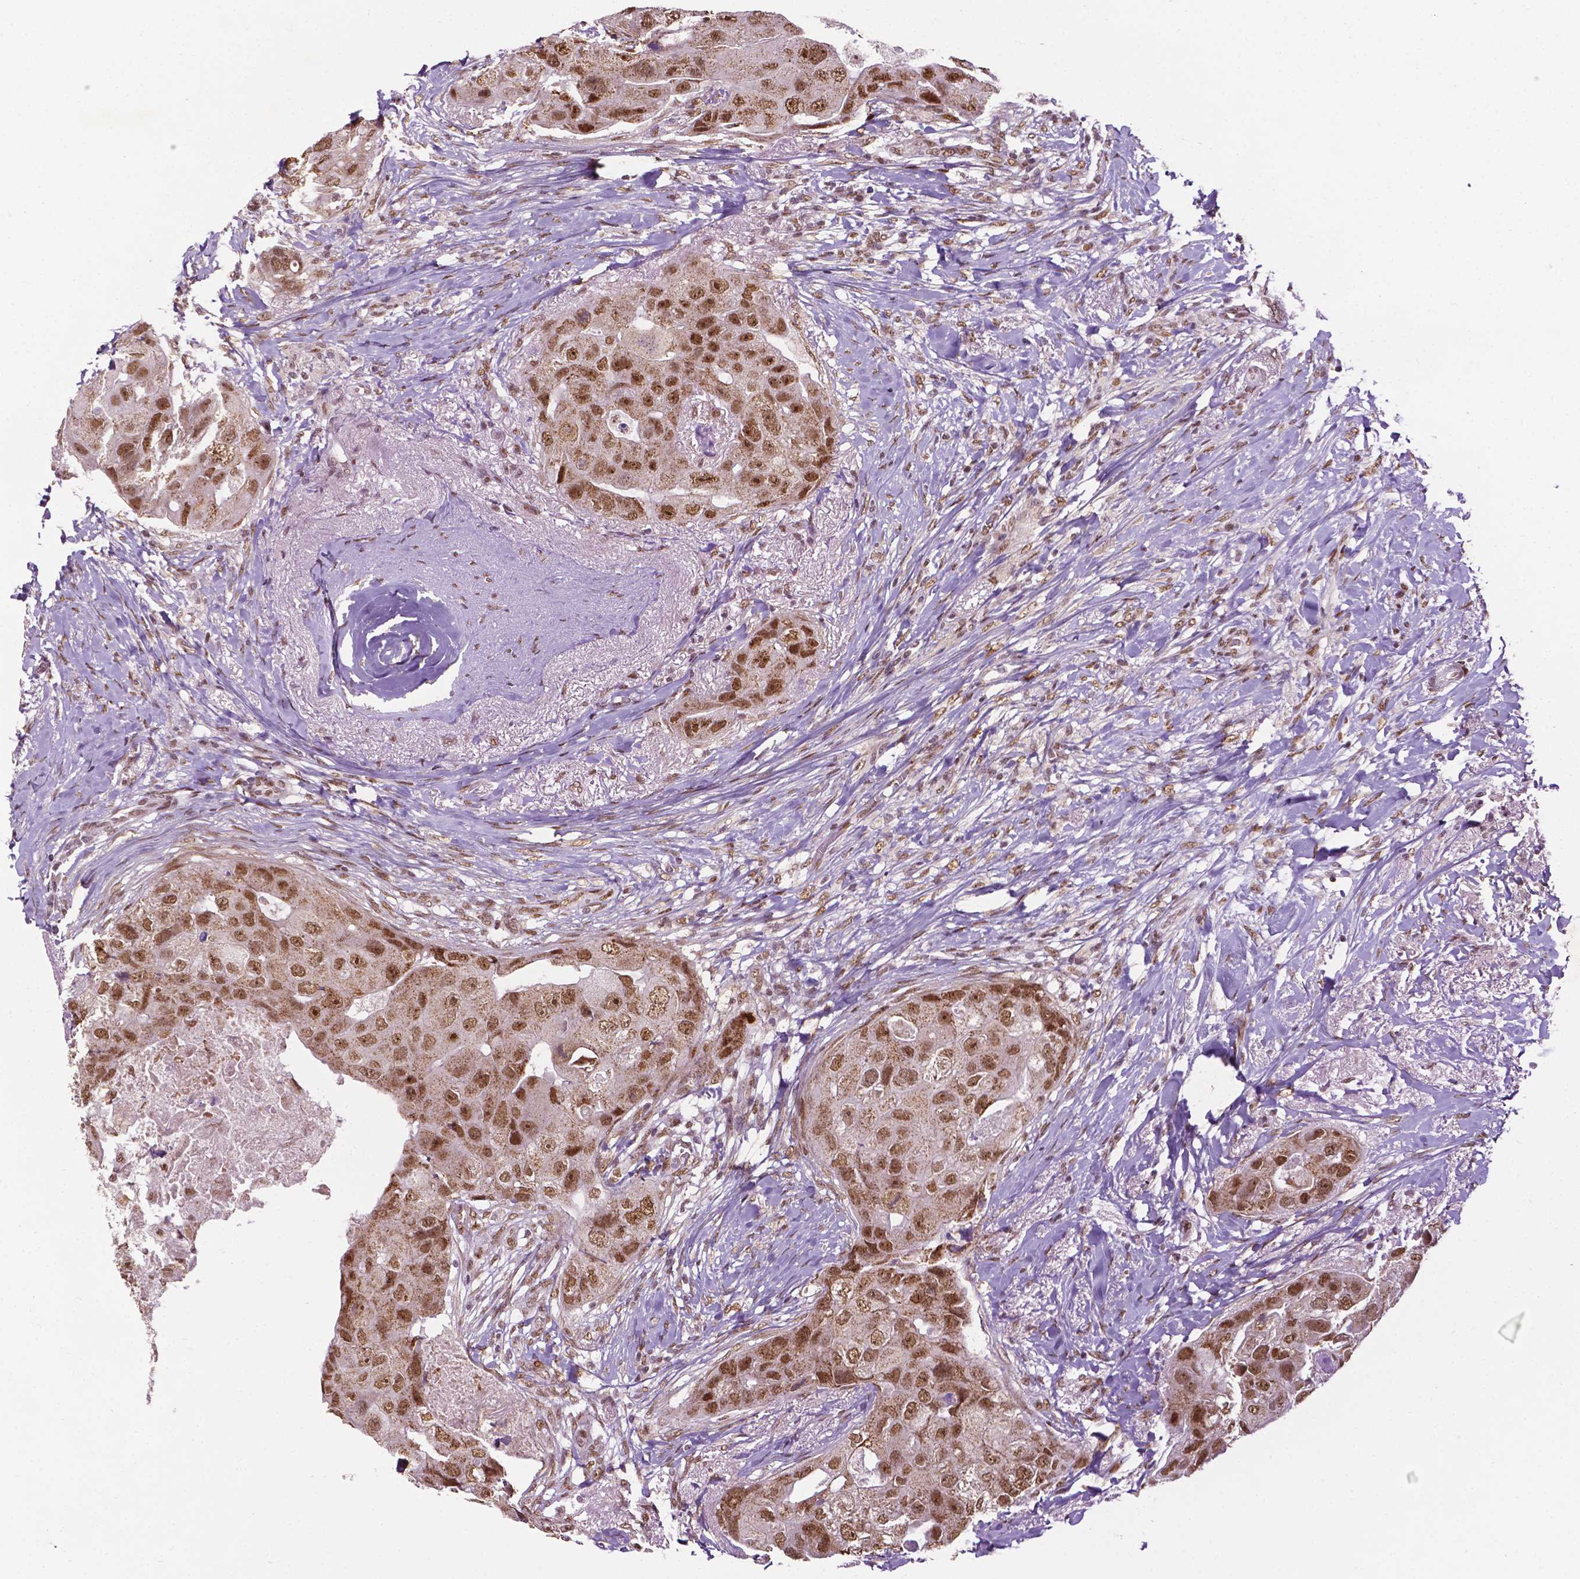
{"staining": {"intensity": "moderate", "quantity": ">75%", "location": "nuclear"}, "tissue": "breast cancer", "cell_type": "Tumor cells", "image_type": "cancer", "snomed": [{"axis": "morphology", "description": "Duct carcinoma"}, {"axis": "topography", "description": "Breast"}], "caption": "A medium amount of moderate nuclear positivity is seen in approximately >75% of tumor cells in intraductal carcinoma (breast) tissue.", "gene": "ZNF41", "patient": {"sex": "female", "age": 43}}